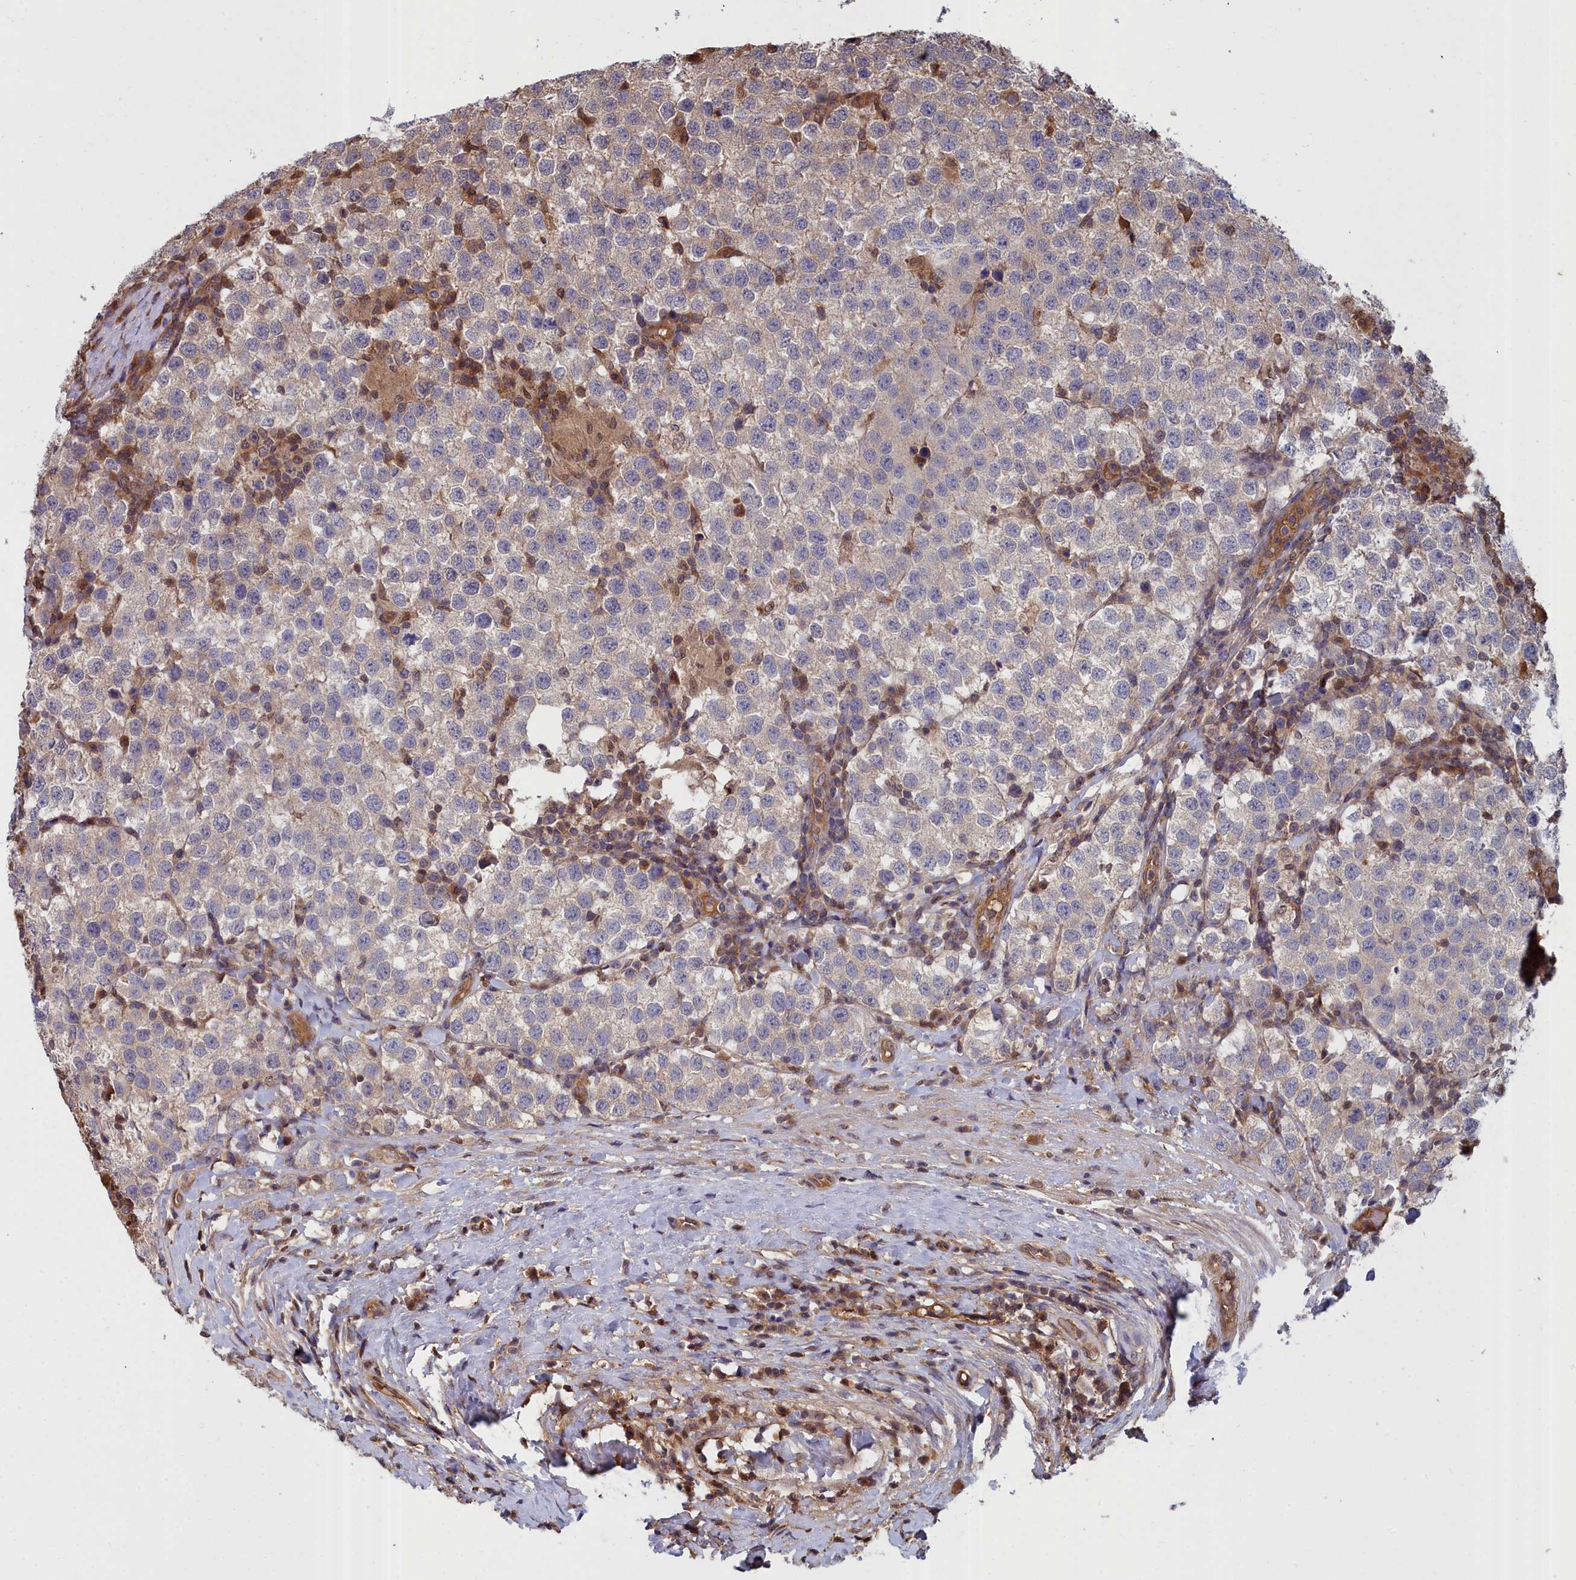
{"staining": {"intensity": "negative", "quantity": "none", "location": "none"}, "tissue": "testis cancer", "cell_type": "Tumor cells", "image_type": "cancer", "snomed": [{"axis": "morphology", "description": "Seminoma, NOS"}, {"axis": "topography", "description": "Testis"}], "caption": "A photomicrograph of human testis cancer is negative for staining in tumor cells. (Stains: DAB IHC with hematoxylin counter stain, Microscopy: brightfield microscopy at high magnification).", "gene": "GFRA2", "patient": {"sex": "male", "age": 34}}